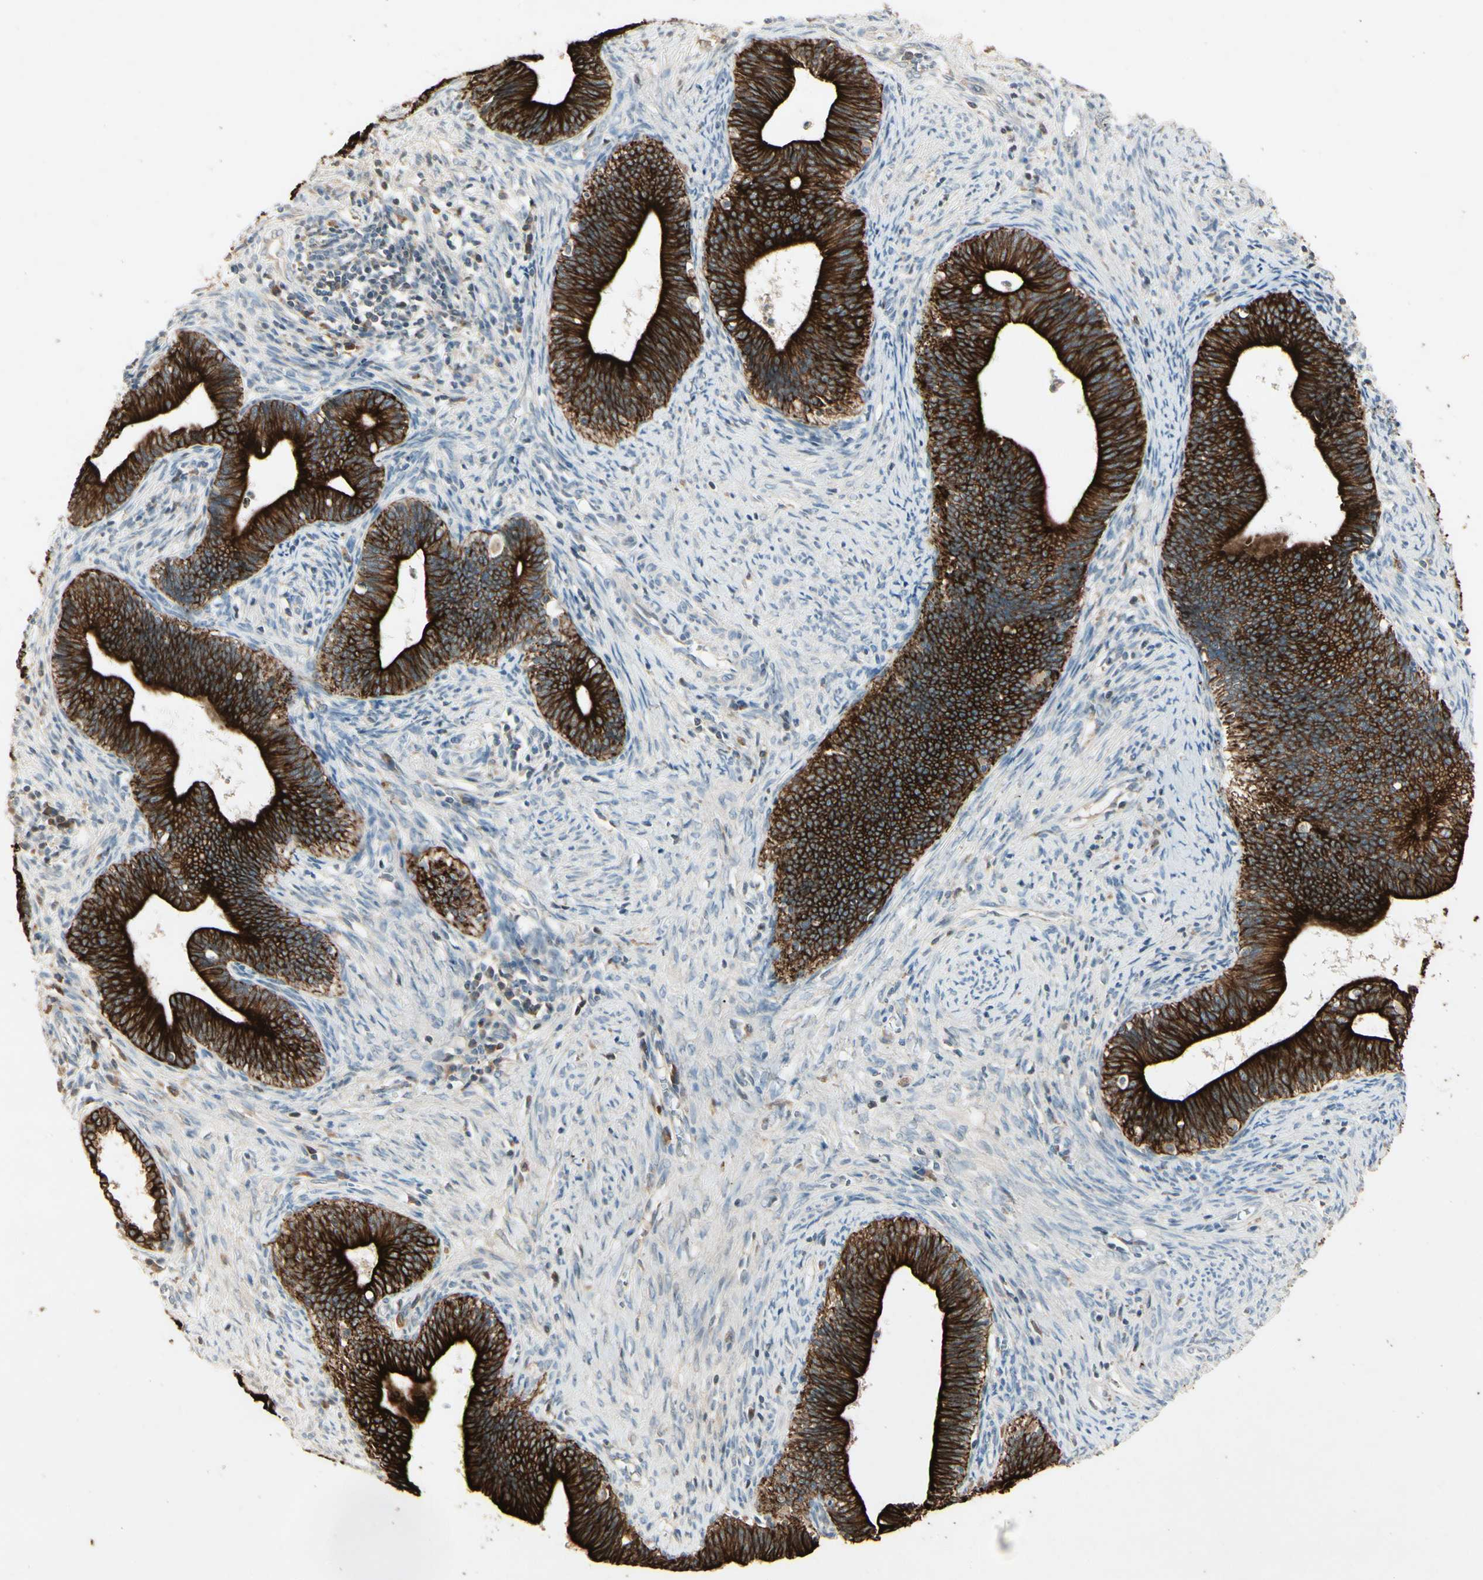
{"staining": {"intensity": "strong", "quantity": ">75%", "location": "cytoplasmic/membranous"}, "tissue": "cervical cancer", "cell_type": "Tumor cells", "image_type": "cancer", "snomed": [{"axis": "morphology", "description": "Adenocarcinoma, NOS"}, {"axis": "topography", "description": "Cervix"}], "caption": "This micrograph demonstrates cervical cancer stained with immunohistochemistry to label a protein in brown. The cytoplasmic/membranous of tumor cells show strong positivity for the protein. Nuclei are counter-stained blue.", "gene": "SKIL", "patient": {"sex": "female", "age": 44}}